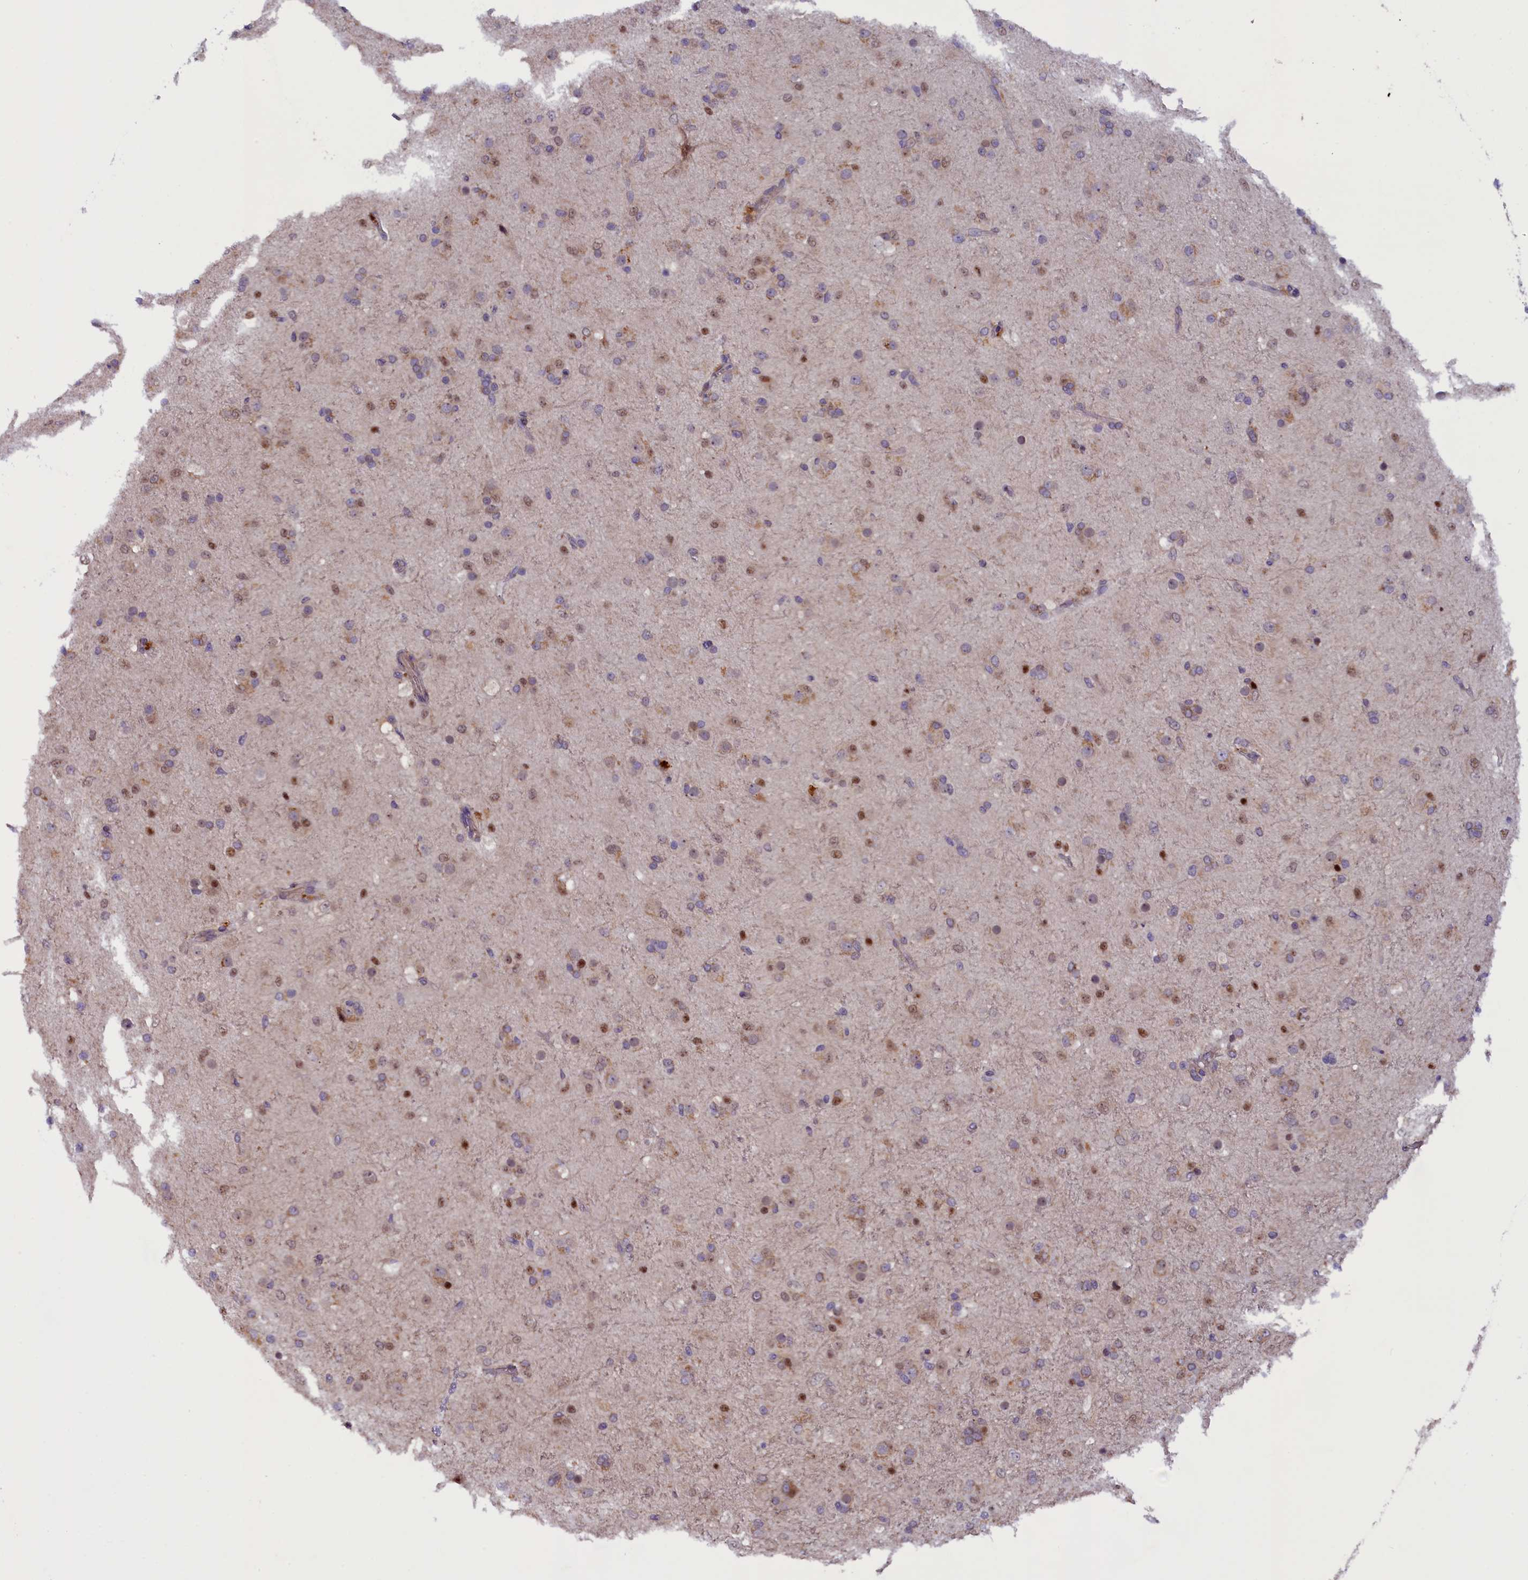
{"staining": {"intensity": "weak", "quantity": "<25%", "location": "cytoplasmic/membranous"}, "tissue": "glioma", "cell_type": "Tumor cells", "image_type": "cancer", "snomed": [{"axis": "morphology", "description": "Glioma, malignant, Low grade"}, {"axis": "topography", "description": "Brain"}], "caption": "High power microscopy micrograph of an immunohistochemistry (IHC) histopathology image of malignant glioma (low-grade), revealing no significant positivity in tumor cells.", "gene": "CCDC9B", "patient": {"sex": "male", "age": 65}}